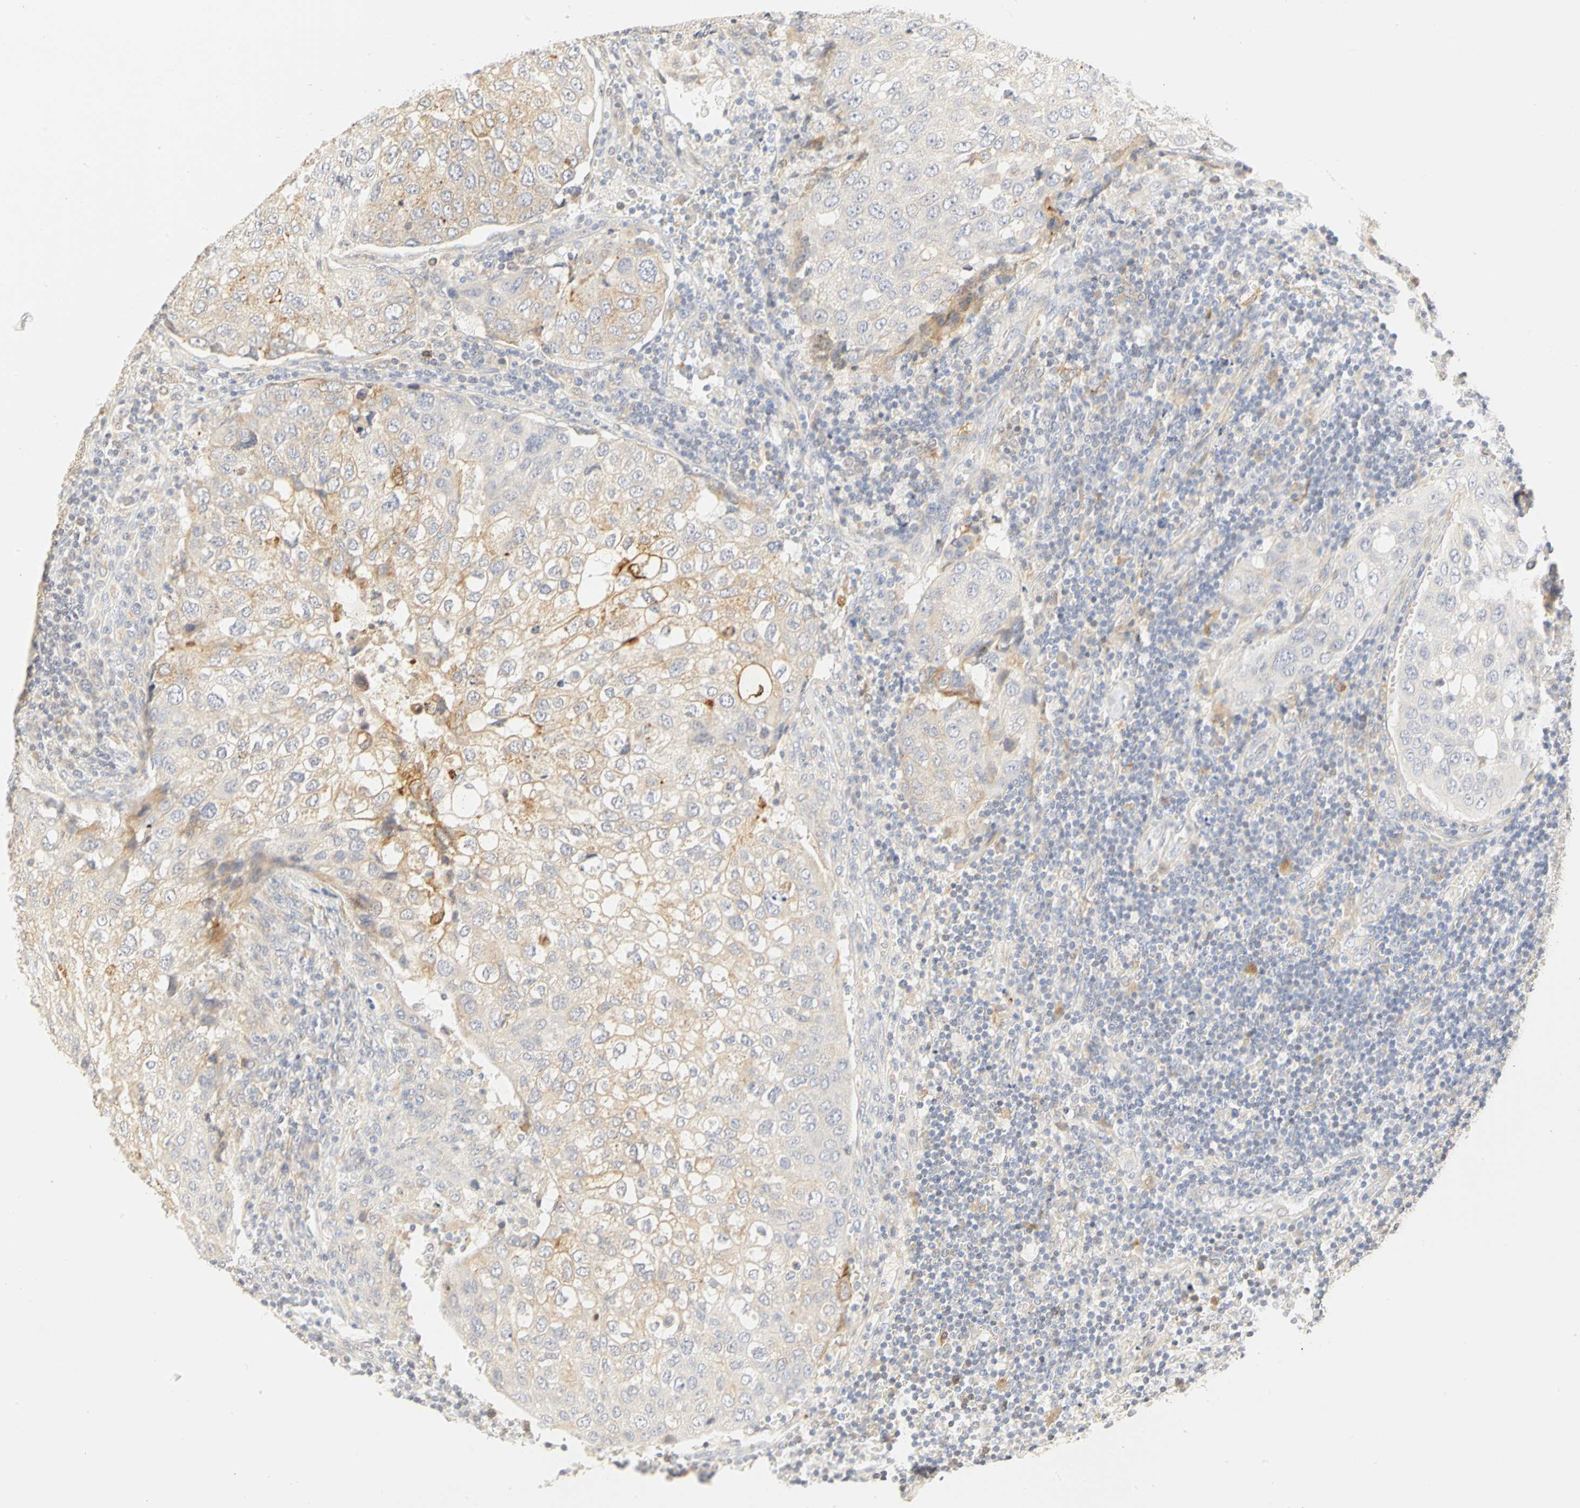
{"staining": {"intensity": "moderate", "quantity": ">75%", "location": "cytoplasmic/membranous"}, "tissue": "urothelial cancer", "cell_type": "Tumor cells", "image_type": "cancer", "snomed": [{"axis": "morphology", "description": "Urothelial carcinoma, High grade"}, {"axis": "topography", "description": "Lymph node"}, {"axis": "topography", "description": "Urinary bladder"}], "caption": "The immunohistochemical stain highlights moderate cytoplasmic/membranous positivity in tumor cells of urothelial cancer tissue. The protein is stained brown, and the nuclei are stained in blue (DAB (3,3'-diaminobenzidine) IHC with brightfield microscopy, high magnification).", "gene": "GNRH2", "patient": {"sex": "male", "age": 51}}